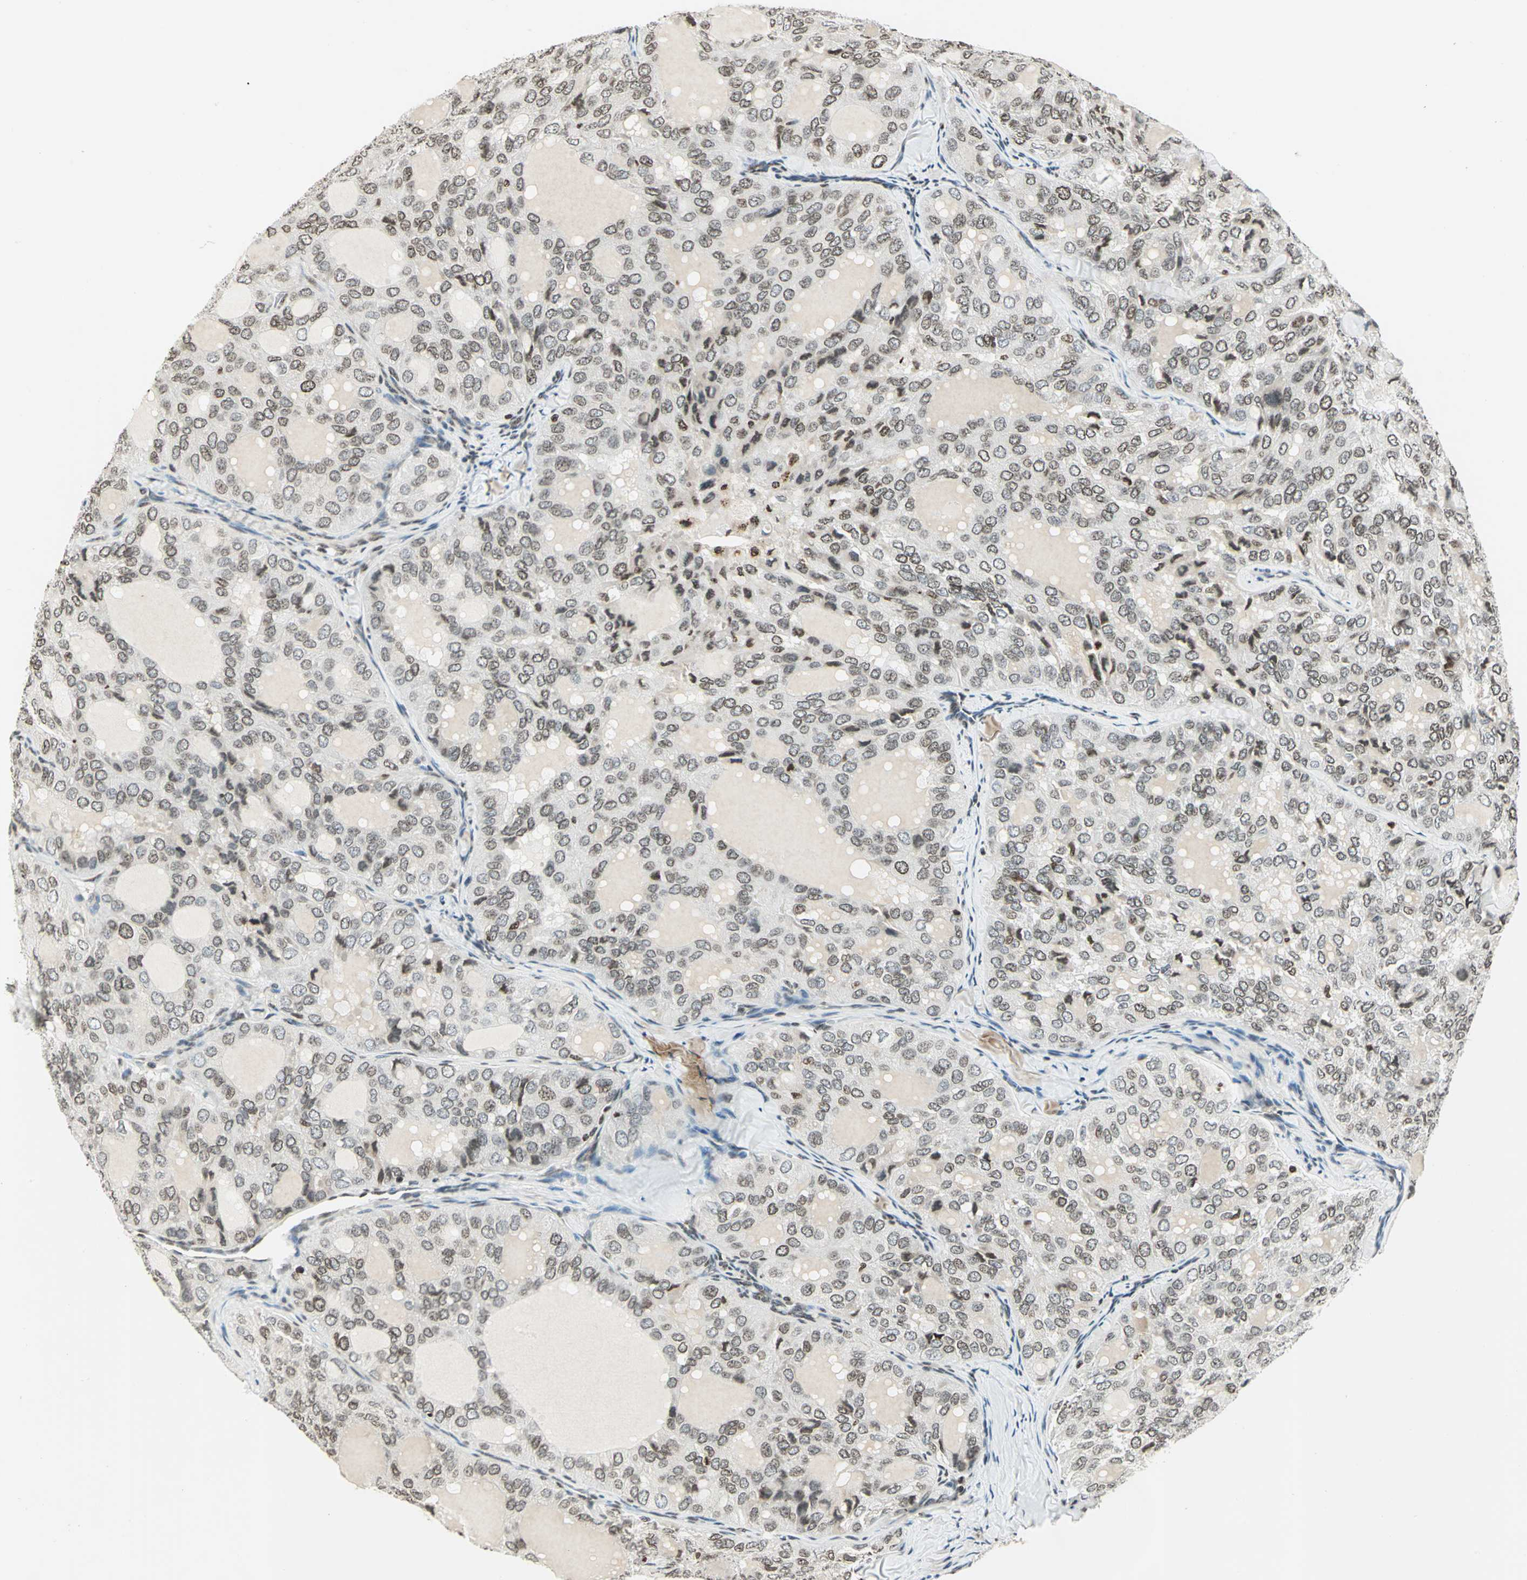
{"staining": {"intensity": "weak", "quantity": "25%-75%", "location": "cytoplasmic/membranous,nuclear"}, "tissue": "thyroid cancer", "cell_type": "Tumor cells", "image_type": "cancer", "snomed": [{"axis": "morphology", "description": "Follicular adenoma carcinoma, NOS"}, {"axis": "topography", "description": "Thyroid gland"}], "caption": "An immunohistochemistry (IHC) histopathology image of tumor tissue is shown. Protein staining in brown highlights weak cytoplasmic/membranous and nuclear positivity in thyroid cancer within tumor cells. (DAB (3,3'-diaminobenzidine) IHC with brightfield microscopy, high magnification).", "gene": "LGALS3", "patient": {"sex": "male", "age": 75}}